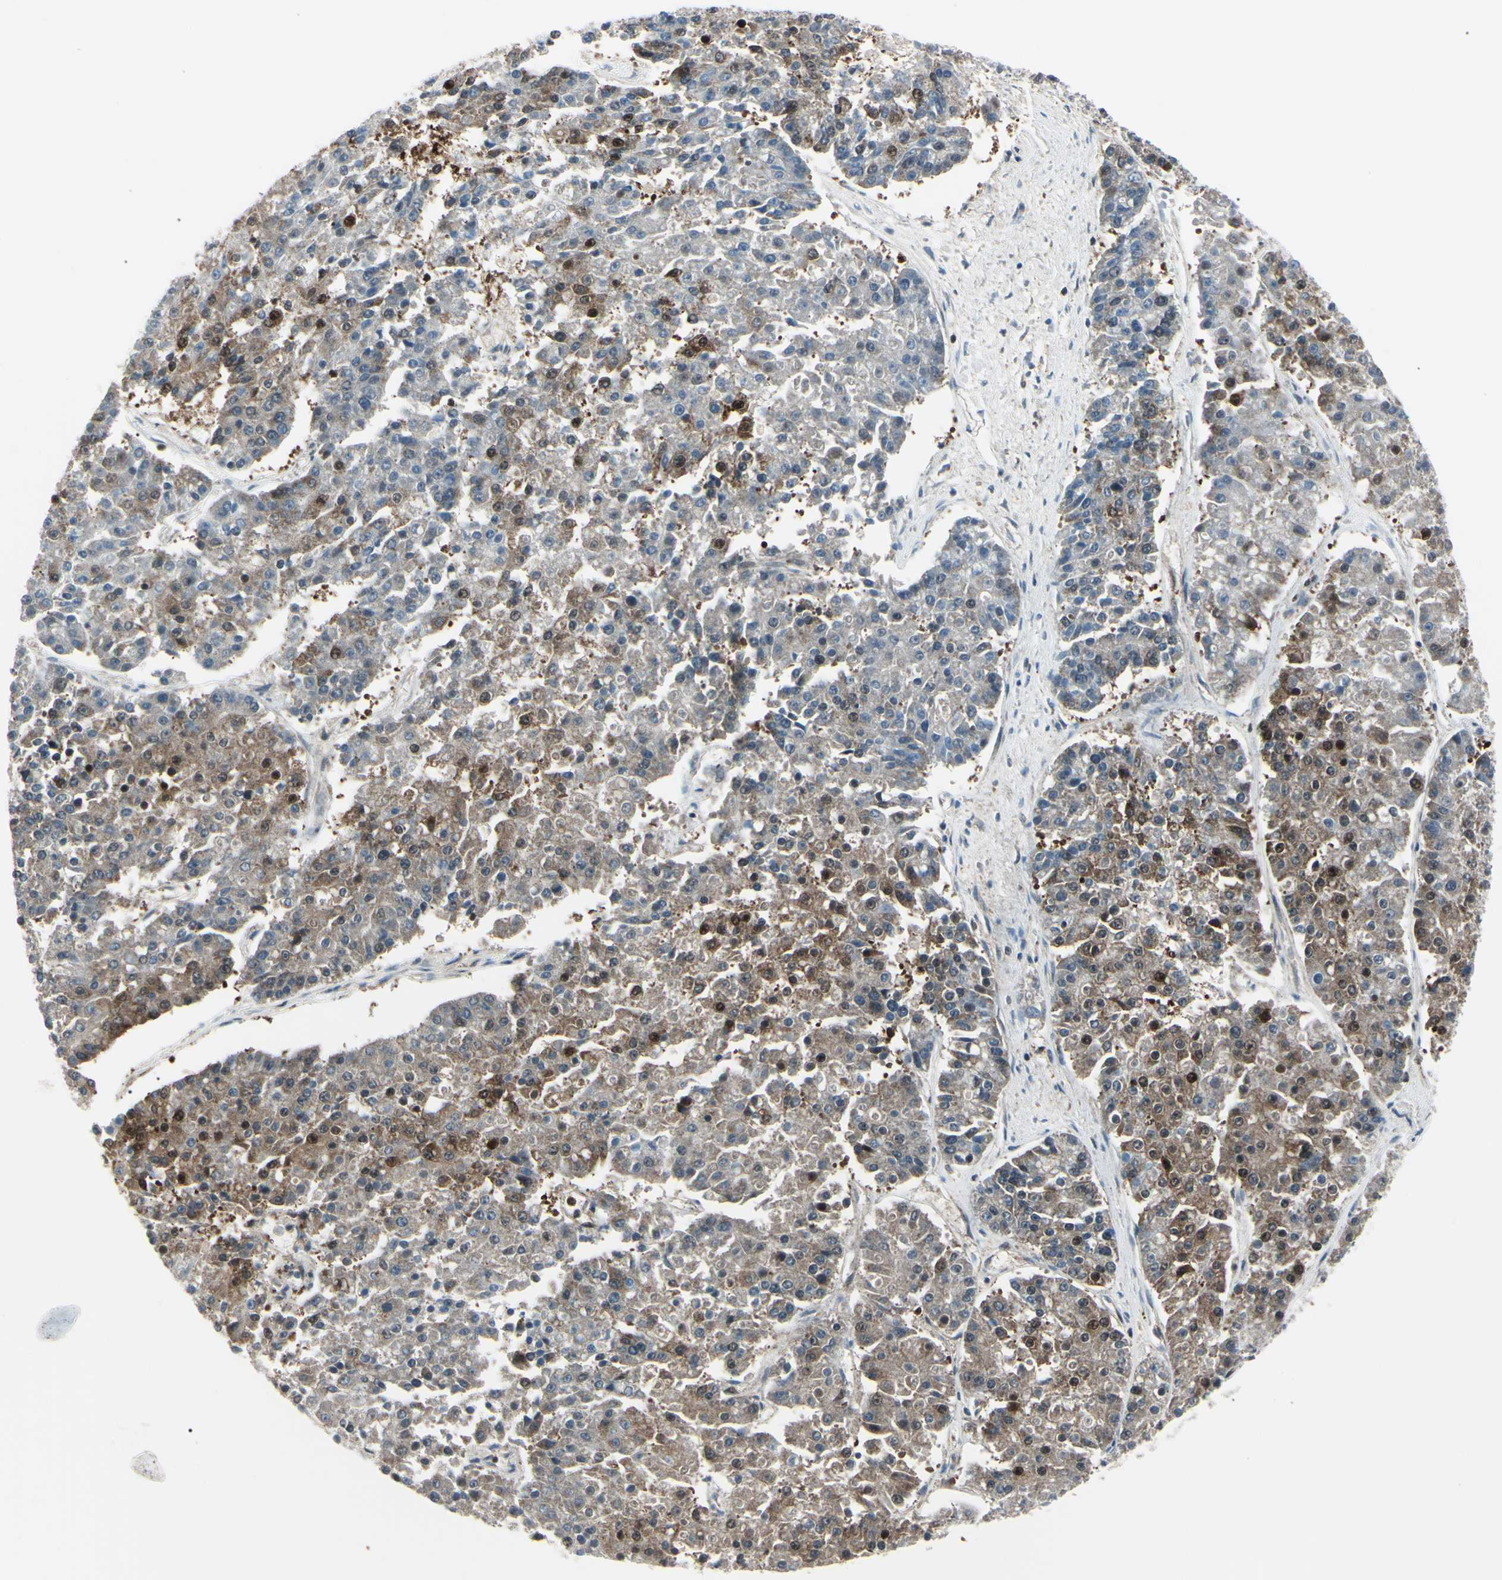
{"staining": {"intensity": "moderate", "quantity": "25%-75%", "location": "cytoplasmic/membranous,nuclear"}, "tissue": "pancreatic cancer", "cell_type": "Tumor cells", "image_type": "cancer", "snomed": [{"axis": "morphology", "description": "Adenocarcinoma, NOS"}, {"axis": "topography", "description": "Pancreas"}], "caption": "Adenocarcinoma (pancreatic) stained with a protein marker demonstrates moderate staining in tumor cells.", "gene": "PGK1", "patient": {"sex": "male", "age": 50}}